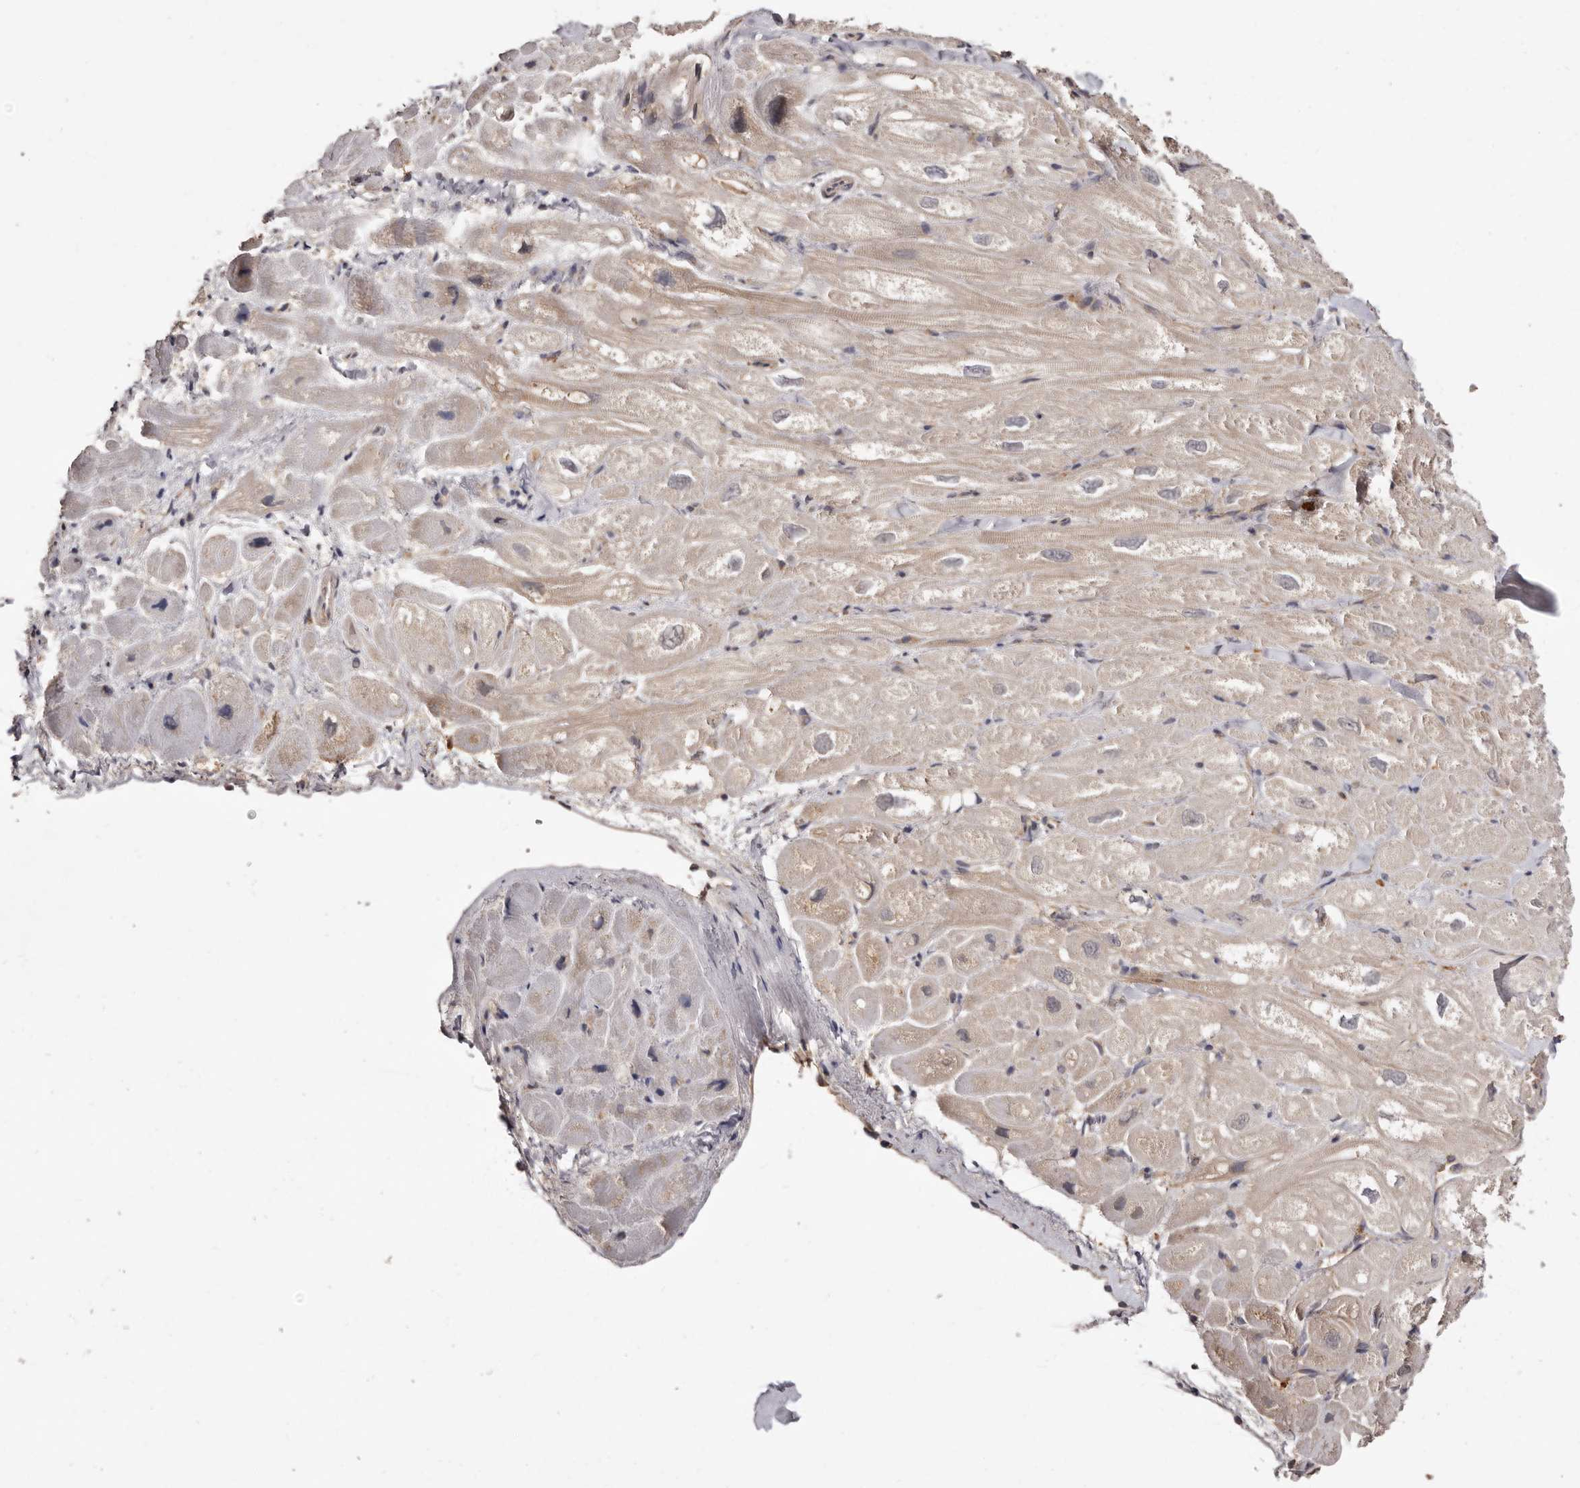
{"staining": {"intensity": "weak", "quantity": "25%-75%", "location": "cytoplasmic/membranous"}, "tissue": "heart muscle", "cell_type": "Cardiomyocytes", "image_type": "normal", "snomed": [{"axis": "morphology", "description": "Normal tissue, NOS"}, {"axis": "topography", "description": "Heart"}], "caption": "Protein staining of unremarkable heart muscle displays weak cytoplasmic/membranous positivity in approximately 25%-75% of cardiomyocytes. (brown staining indicates protein expression, while blue staining denotes nuclei).", "gene": "INAVA", "patient": {"sex": "male", "age": 49}}